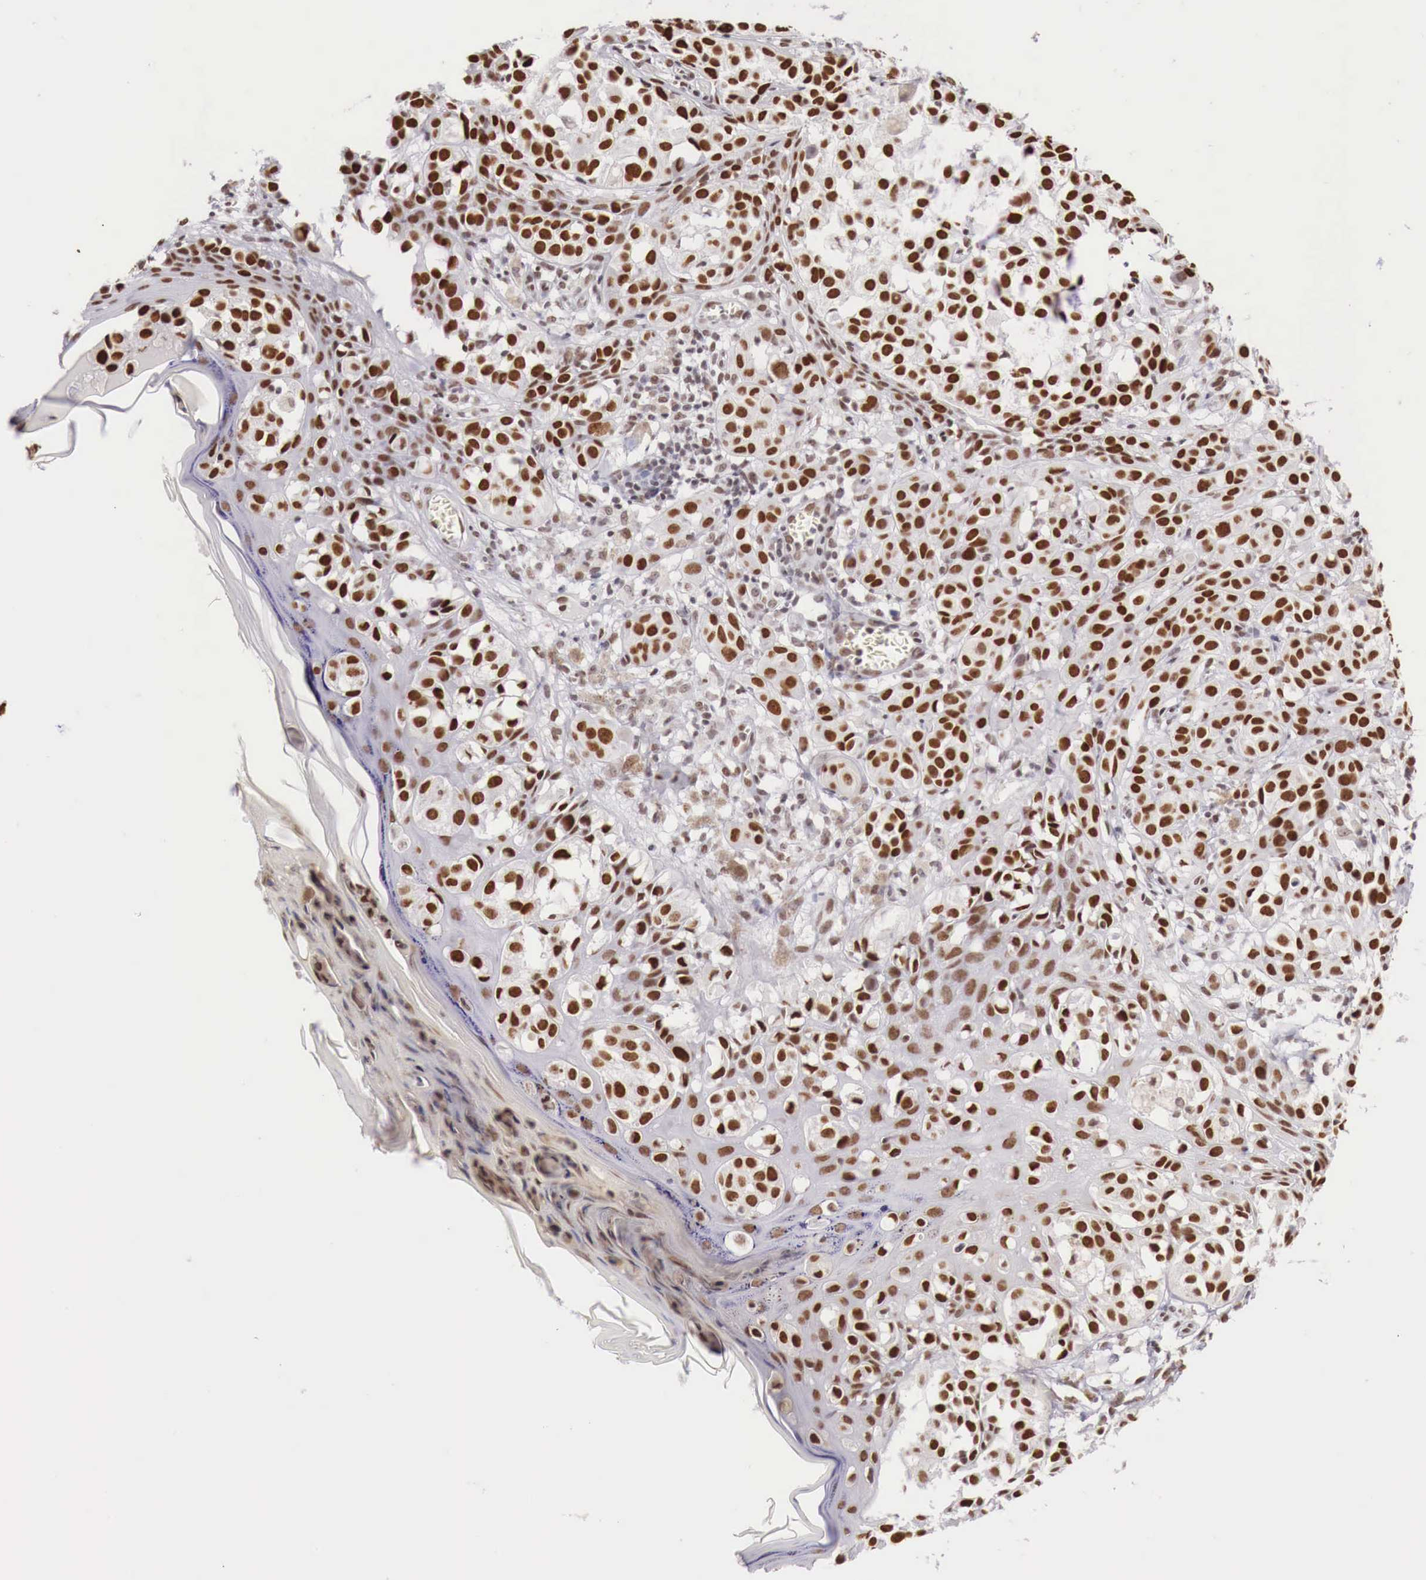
{"staining": {"intensity": "strong", "quantity": "25%-75%", "location": "nuclear"}, "tissue": "melanoma", "cell_type": "Tumor cells", "image_type": "cancer", "snomed": [{"axis": "morphology", "description": "Malignant melanoma, NOS"}, {"axis": "topography", "description": "Skin"}], "caption": "This photomicrograph exhibits IHC staining of melanoma, with high strong nuclear staining in approximately 25%-75% of tumor cells.", "gene": "PHF14", "patient": {"sex": "female", "age": 52}}